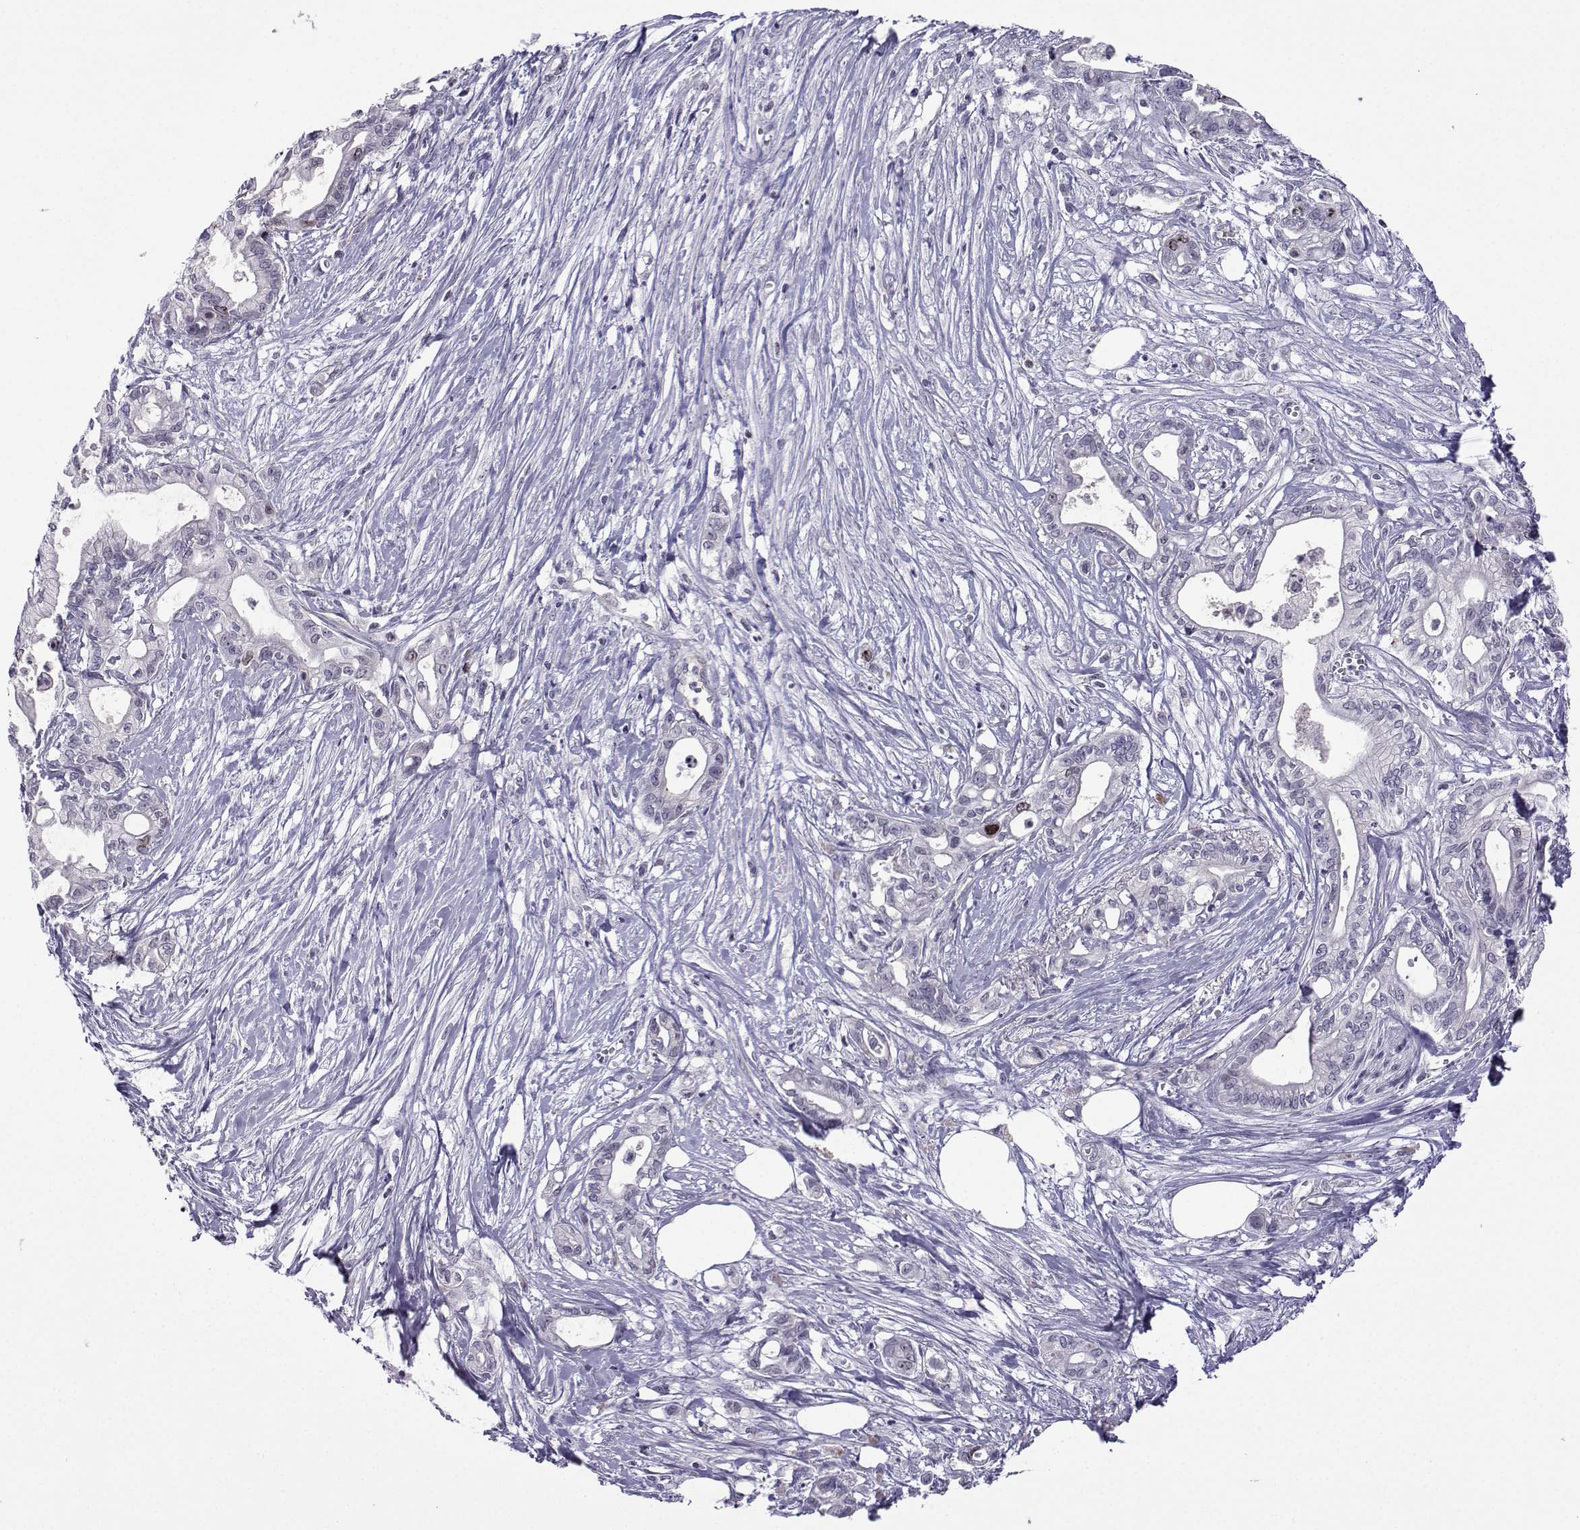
{"staining": {"intensity": "negative", "quantity": "none", "location": "none"}, "tissue": "pancreatic cancer", "cell_type": "Tumor cells", "image_type": "cancer", "snomed": [{"axis": "morphology", "description": "Adenocarcinoma, NOS"}, {"axis": "topography", "description": "Pancreas"}], "caption": "Pancreatic cancer (adenocarcinoma) stained for a protein using immunohistochemistry reveals no staining tumor cells.", "gene": "INCENP", "patient": {"sex": "male", "age": 71}}